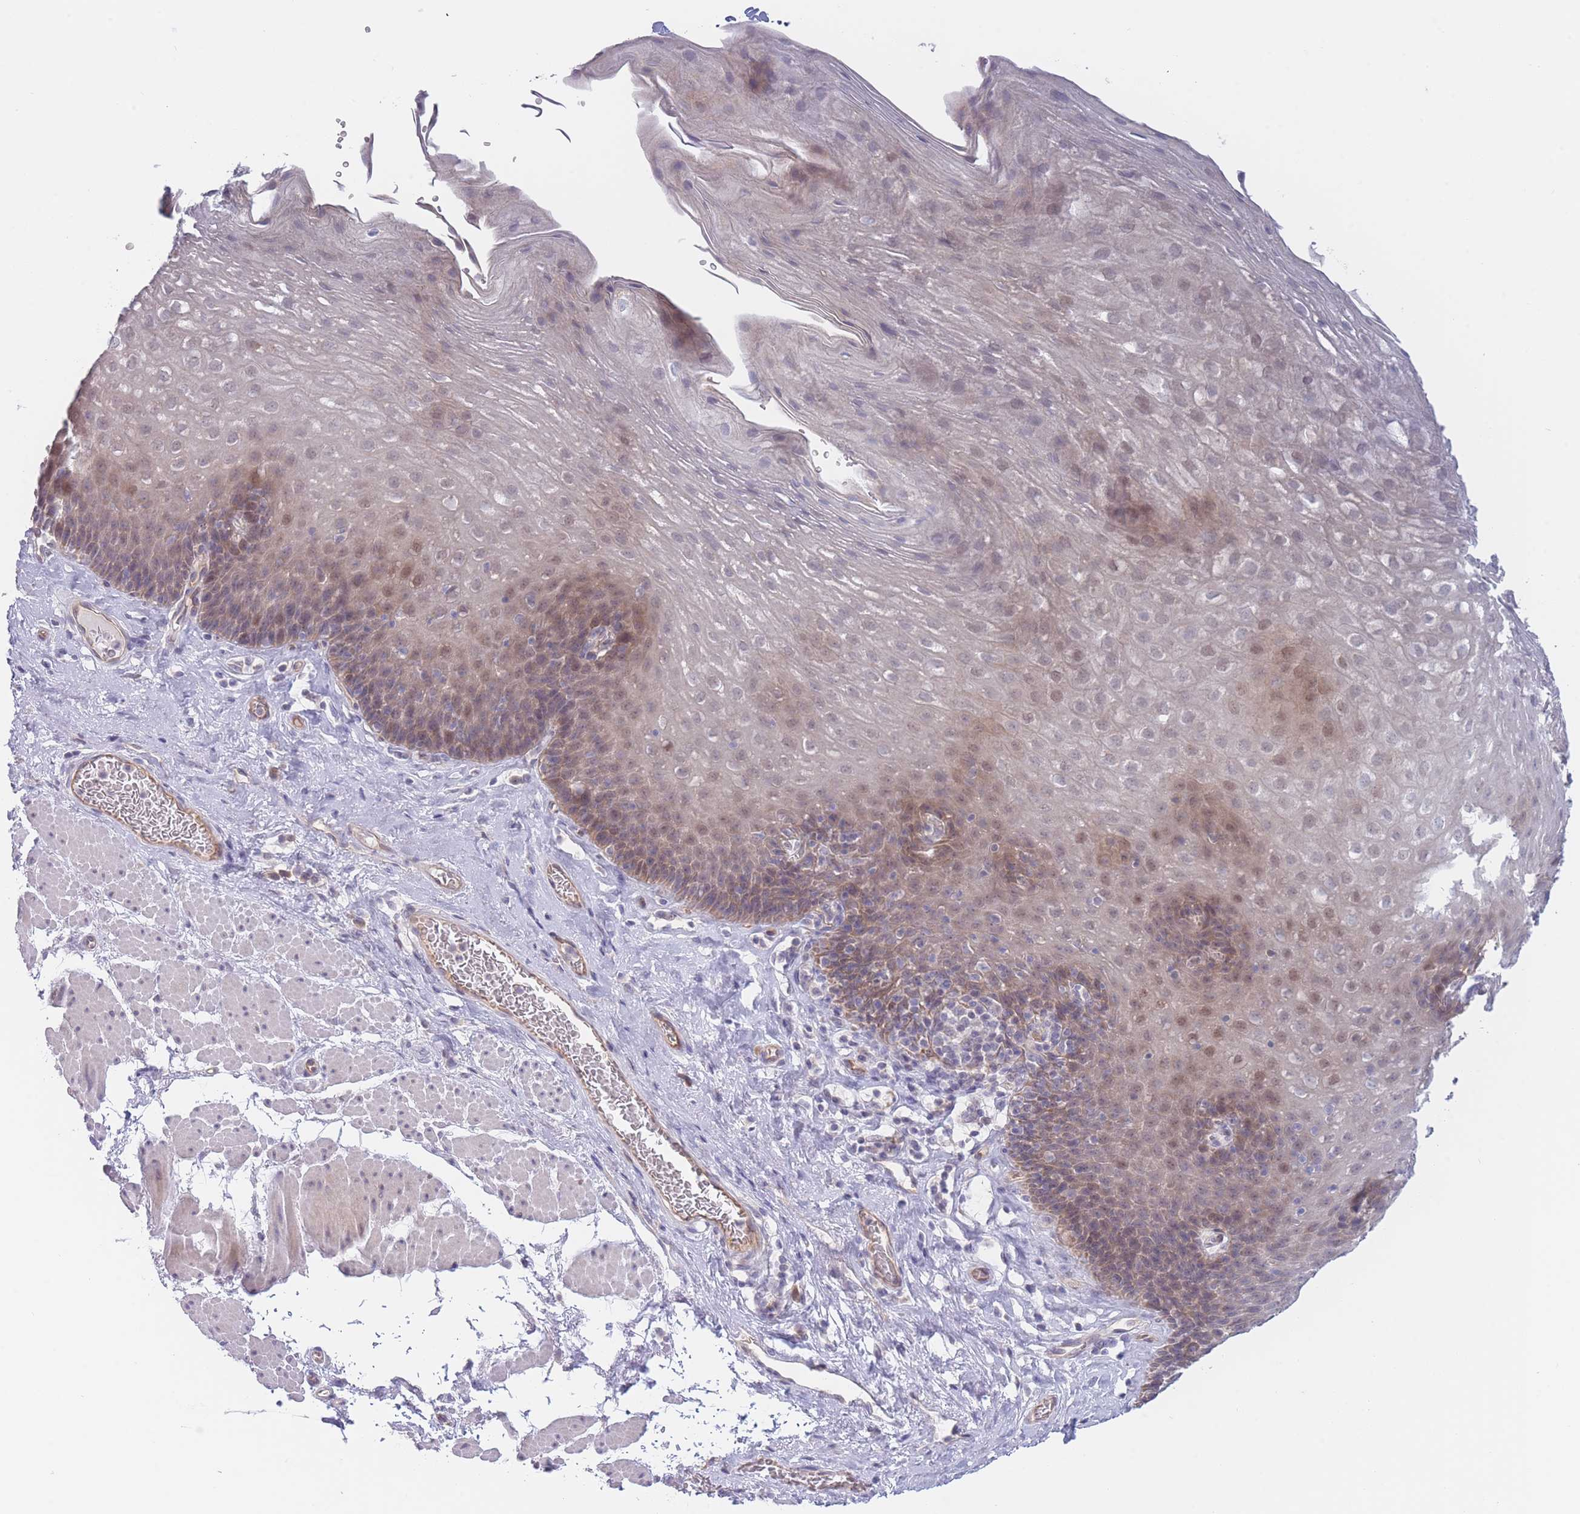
{"staining": {"intensity": "moderate", "quantity": "25%-75%", "location": "cytoplasmic/membranous,nuclear"}, "tissue": "esophagus", "cell_type": "Squamous epithelial cells", "image_type": "normal", "snomed": [{"axis": "morphology", "description": "Normal tissue, NOS"}, {"axis": "topography", "description": "Esophagus"}], "caption": "A histopathology image of human esophagus stained for a protein displays moderate cytoplasmic/membranous,nuclear brown staining in squamous epithelial cells.", "gene": "FAM227B", "patient": {"sex": "female", "age": 66}}